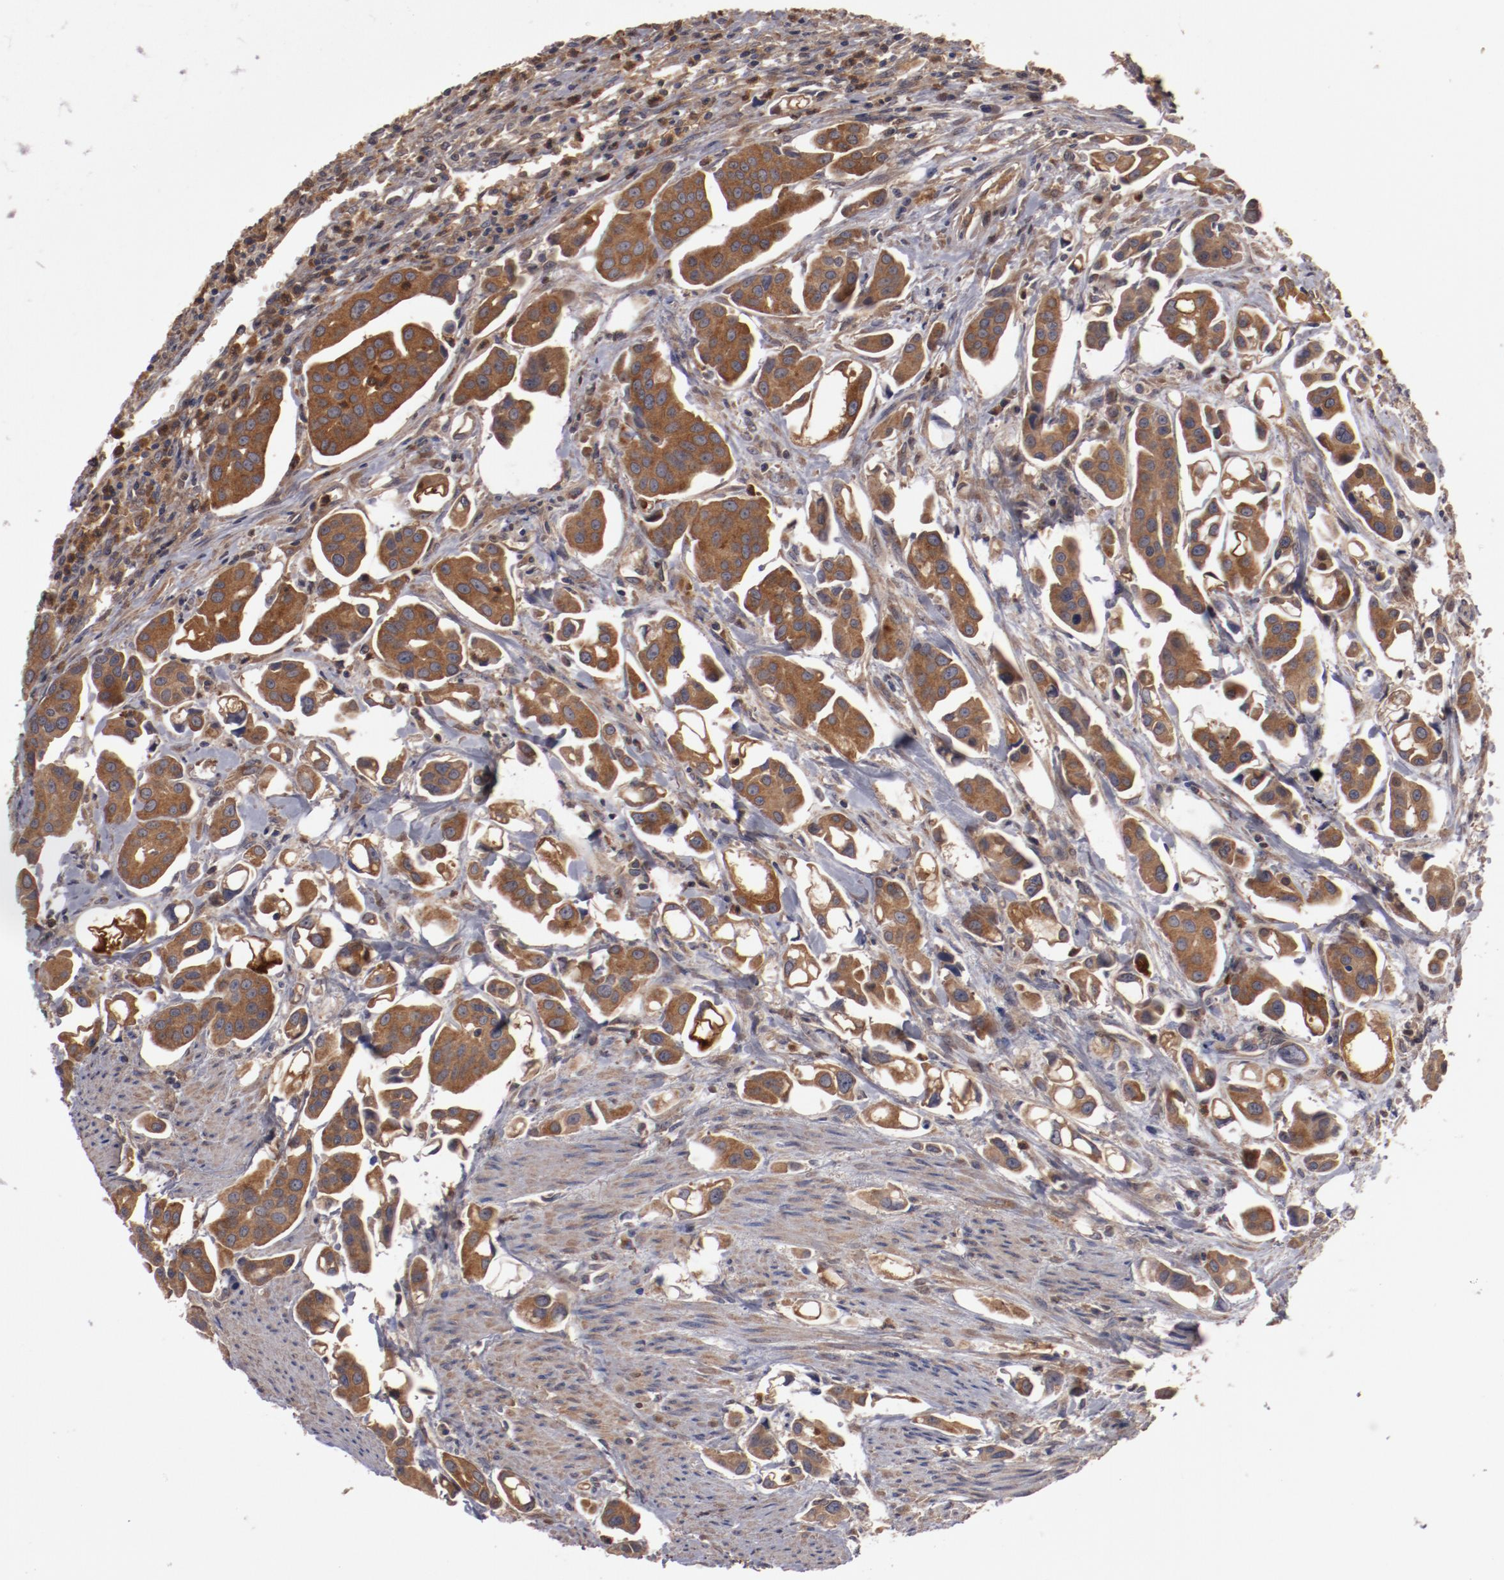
{"staining": {"intensity": "moderate", "quantity": ">75%", "location": "cytoplasmic/membranous"}, "tissue": "urothelial cancer", "cell_type": "Tumor cells", "image_type": "cancer", "snomed": [{"axis": "morphology", "description": "Urothelial carcinoma, High grade"}, {"axis": "topography", "description": "Urinary bladder"}], "caption": "IHC of human urothelial carcinoma (high-grade) reveals medium levels of moderate cytoplasmic/membranous staining in about >75% of tumor cells. The staining is performed using DAB brown chromogen to label protein expression. The nuclei are counter-stained blue using hematoxylin.", "gene": "SERPINA7", "patient": {"sex": "male", "age": 66}}